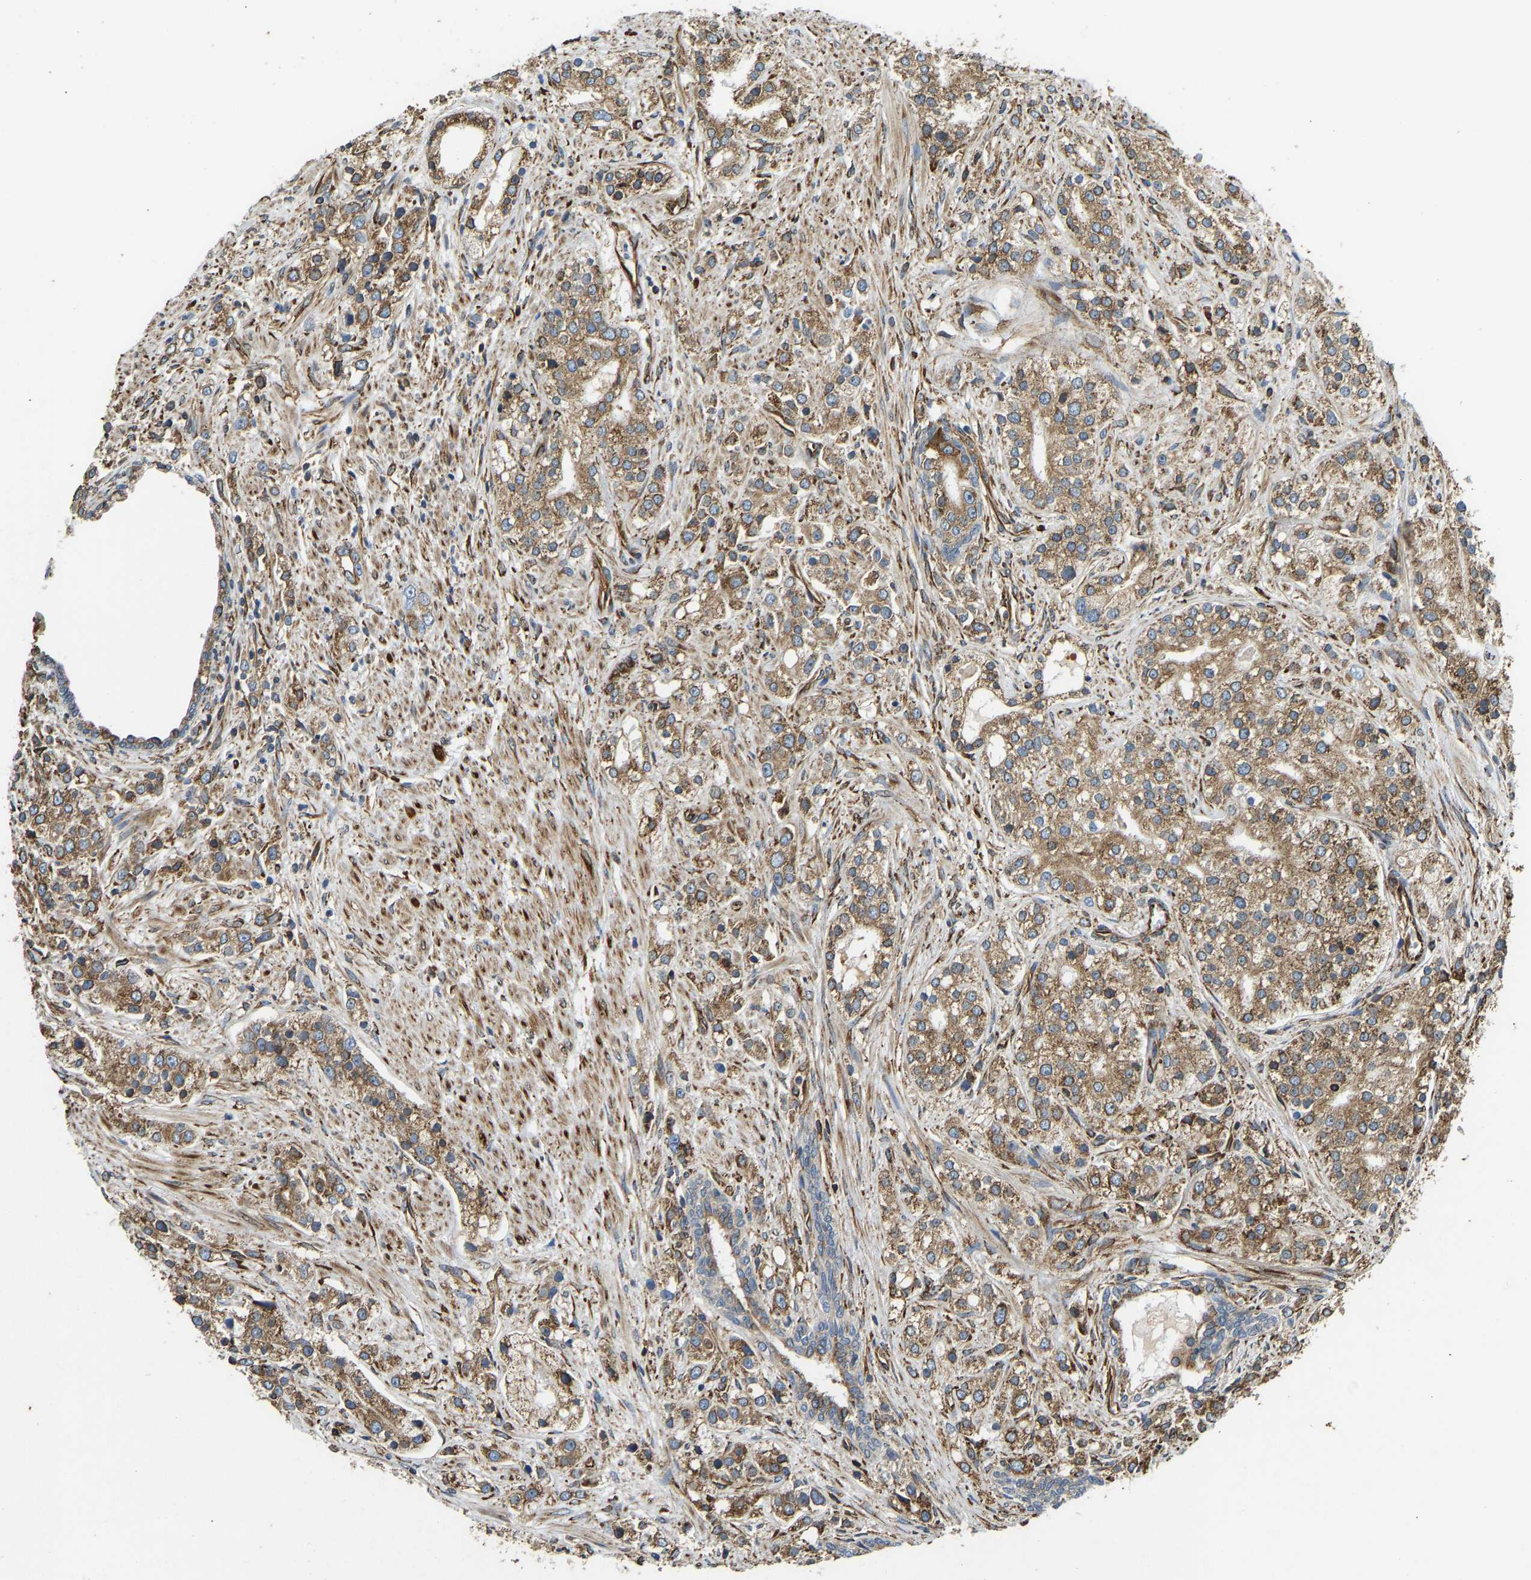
{"staining": {"intensity": "moderate", "quantity": ">75%", "location": "cytoplasmic/membranous"}, "tissue": "prostate cancer", "cell_type": "Tumor cells", "image_type": "cancer", "snomed": [{"axis": "morphology", "description": "Adenocarcinoma, High grade"}, {"axis": "topography", "description": "Prostate"}], "caption": "Immunohistochemical staining of human prostate cancer (high-grade adenocarcinoma) reveals medium levels of moderate cytoplasmic/membranous protein positivity in about >75% of tumor cells.", "gene": "BEX3", "patient": {"sex": "male", "age": 50}}